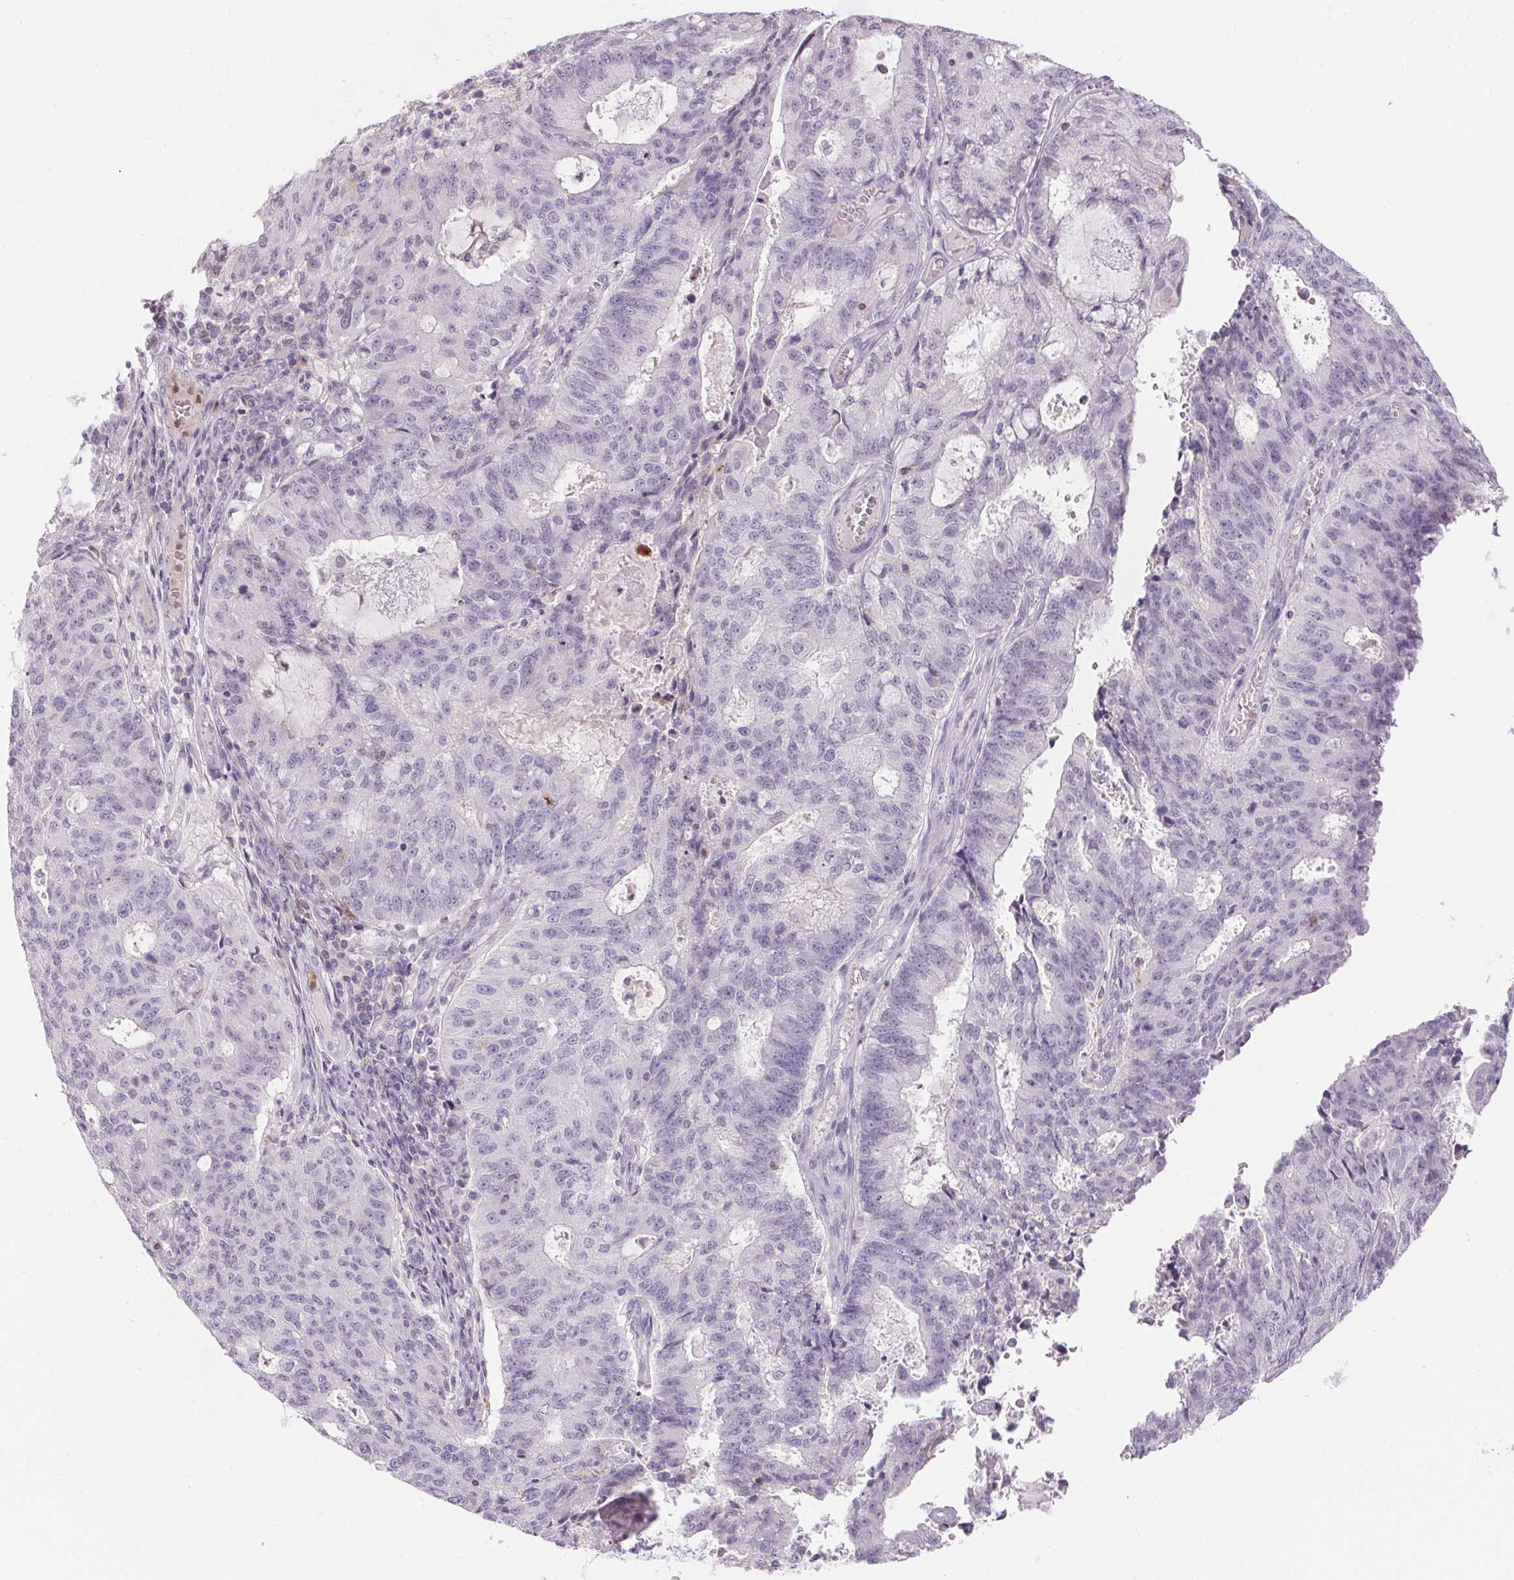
{"staining": {"intensity": "negative", "quantity": "none", "location": "none"}, "tissue": "endometrial cancer", "cell_type": "Tumor cells", "image_type": "cancer", "snomed": [{"axis": "morphology", "description": "Adenocarcinoma, NOS"}, {"axis": "topography", "description": "Endometrium"}], "caption": "High power microscopy image of an immunohistochemistry photomicrograph of endometrial cancer (adenocarcinoma), revealing no significant expression in tumor cells.", "gene": "ECPAS", "patient": {"sex": "female", "age": 82}}